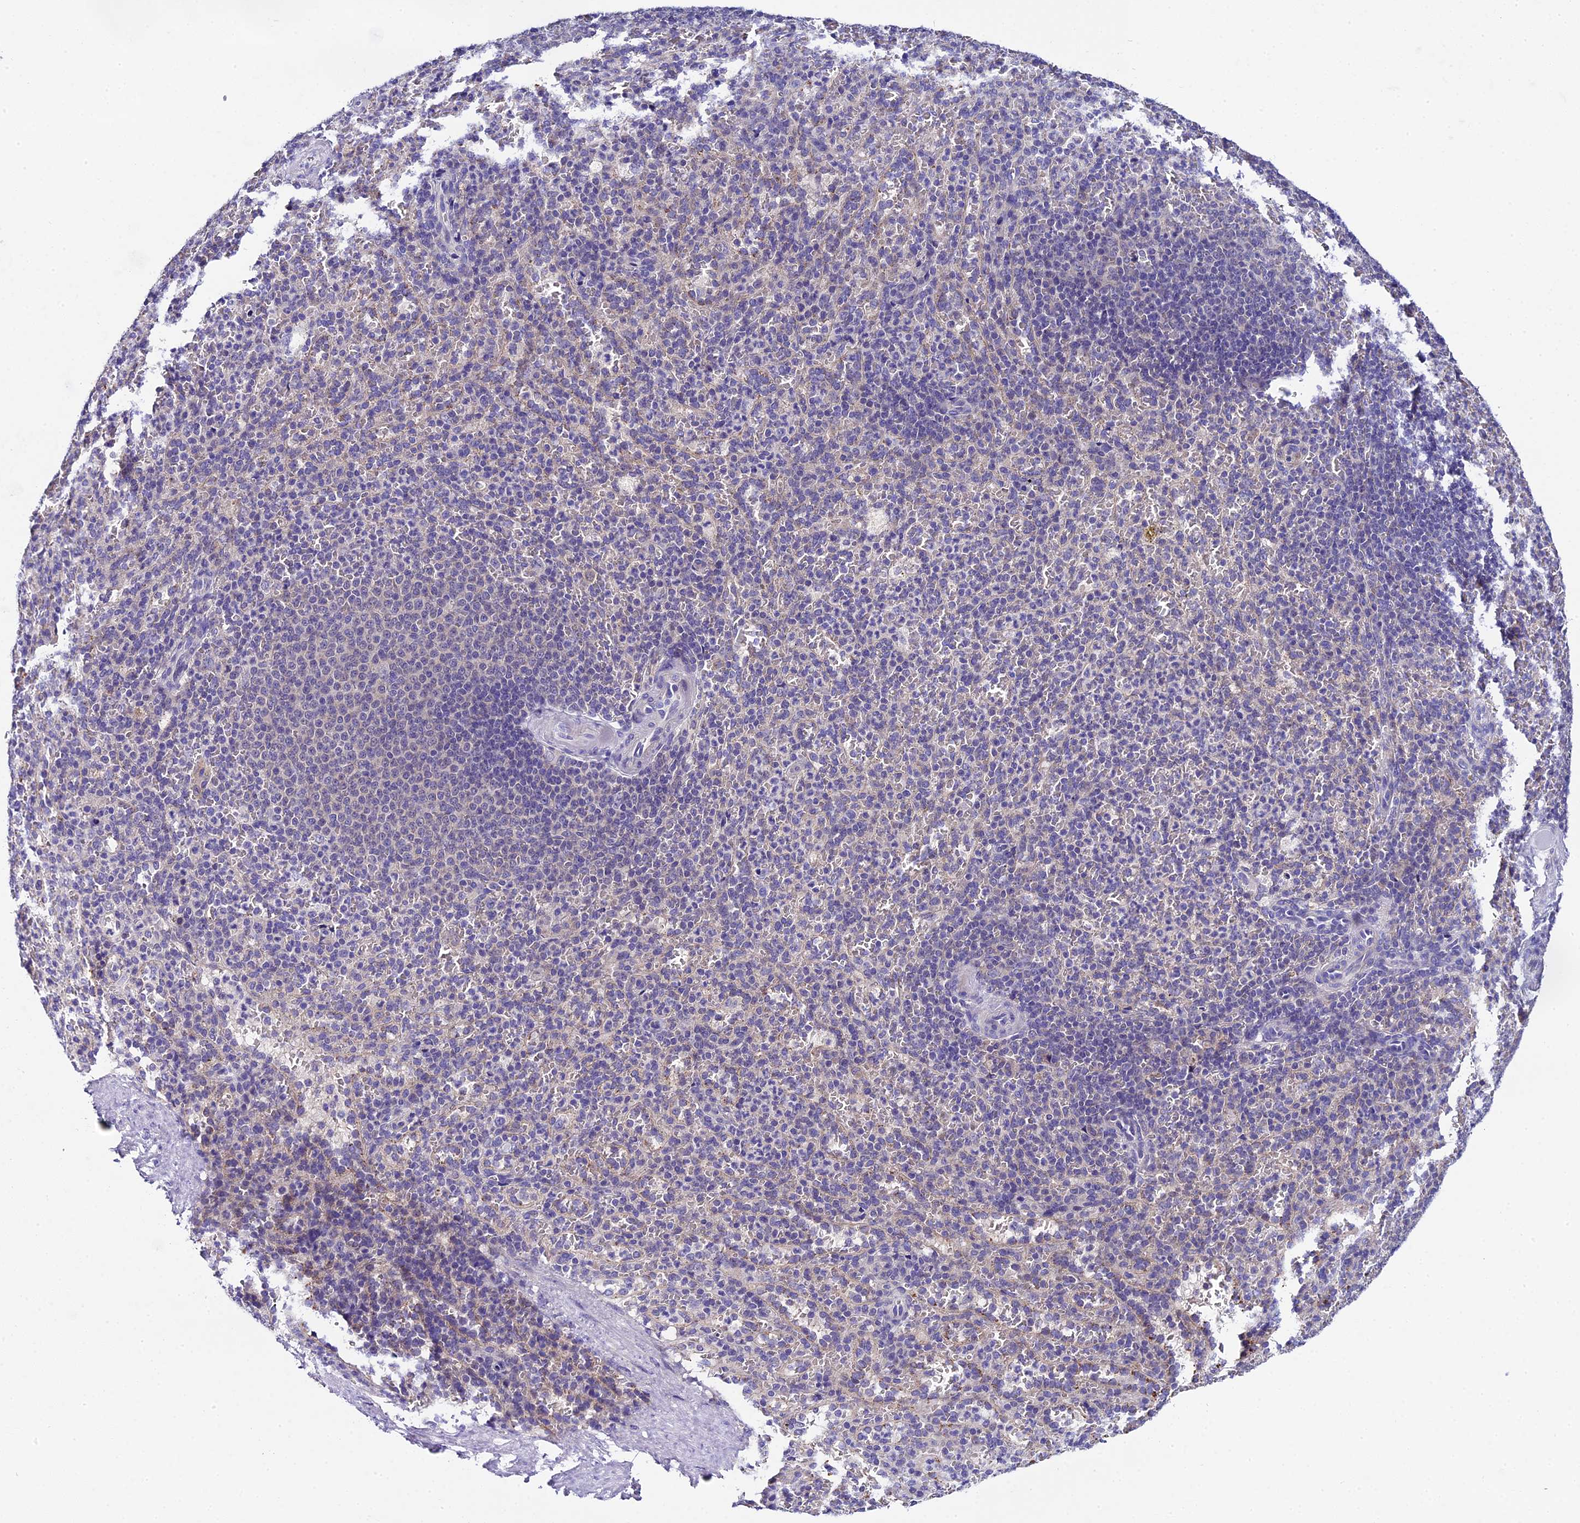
{"staining": {"intensity": "negative", "quantity": "none", "location": "none"}, "tissue": "spleen", "cell_type": "Cells in red pulp", "image_type": "normal", "snomed": [{"axis": "morphology", "description": "Normal tissue, NOS"}, {"axis": "topography", "description": "Spleen"}], "caption": "There is no significant positivity in cells in red pulp of spleen. The staining is performed using DAB (3,3'-diaminobenzidine) brown chromogen with nuclei counter-stained in using hematoxylin.", "gene": "ENKD1", "patient": {"sex": "female", "age": 21}}